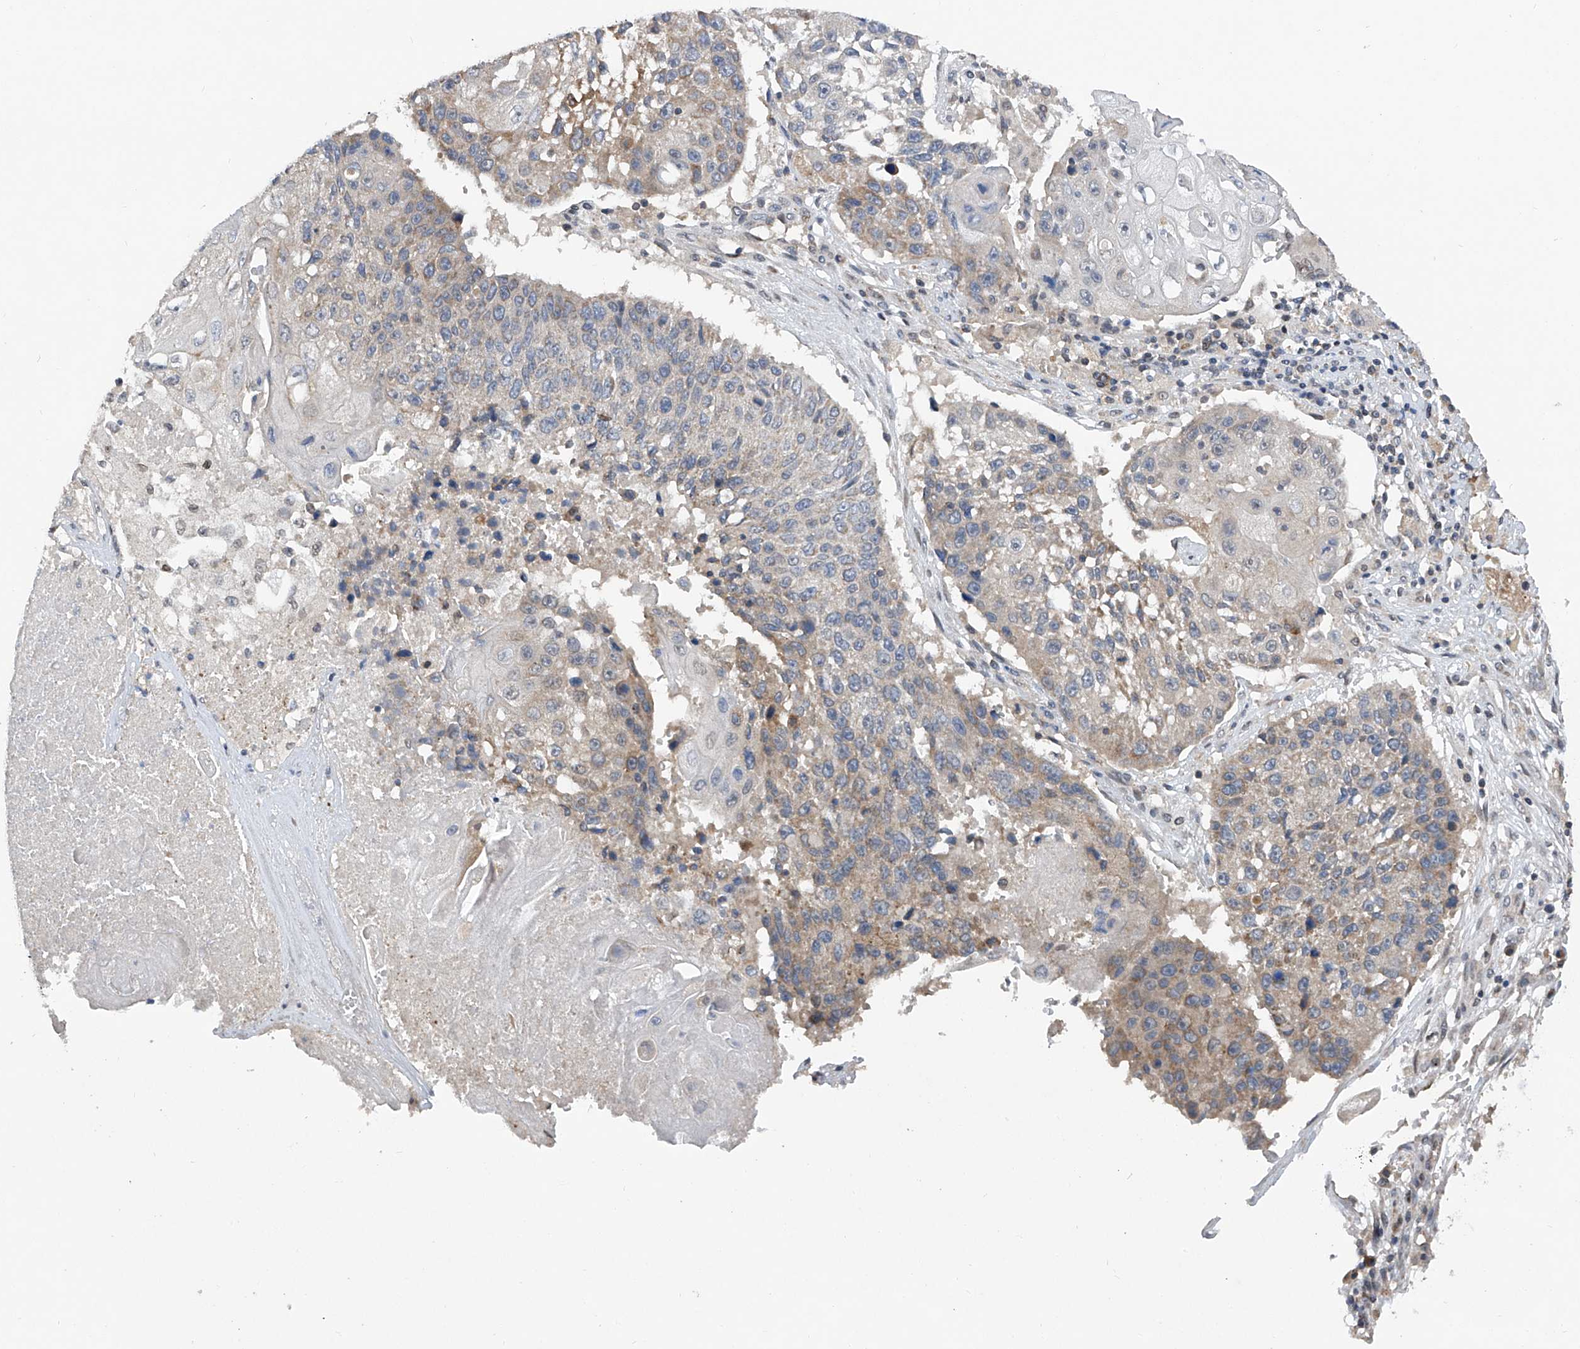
{"staining": {"intensity": "moderate", "quantity": "<25%", "location": "cytoplasmic/membranous"}, "tissue": "lung cancer", "cell_type": "Tumor cells", "image_type": "cancer", "snomed": [{"axis": "morphology", "description": "Squamous cell carcinoma, NOS"}, {"axis": "topography", "description": "Lung"}], "caption": "Immunohistochemistry (IHC) (DAB (3,3'-diaminobenzidine)) staining of lung cancer (squamous cell carcinoma) reveals moderate cytoplasmic/membranous protein positivity in about <25% of tumor cells.", "gene": "BCKDHB", "patient": {"sex": "male", "age": 61}}